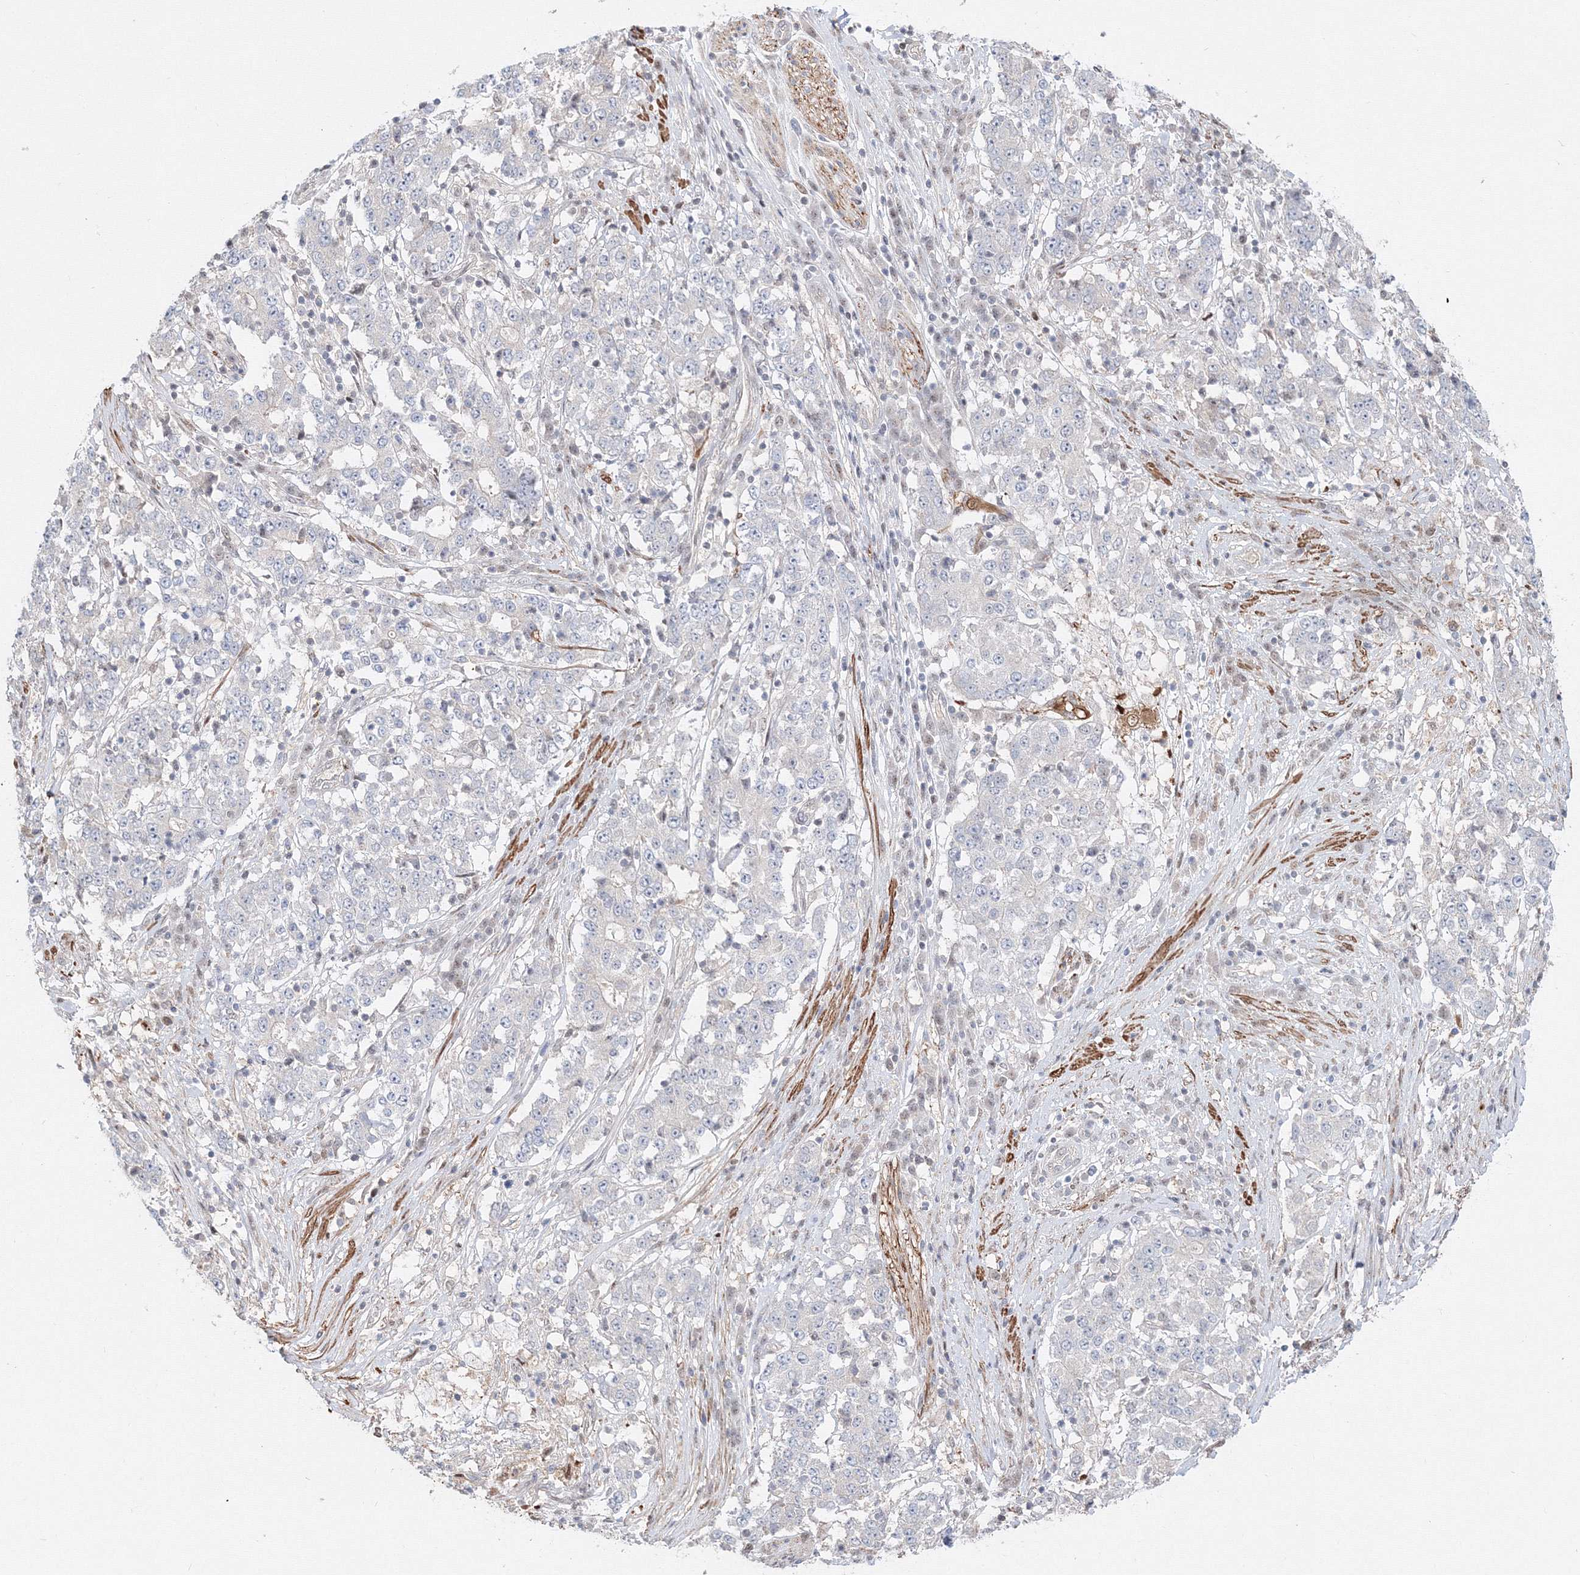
{"staining": {"intensity": "negative", "quantity": "none", "location": "none"}, "tissue": "stomach cancer", "cell_type": "Tumor cells", "image_type": "cancer", "snomed": [{"axis": "morphology", "description": "Adenocarcinoma, NOS"}, {"axis": "topography", "description": "Stomach"}], "caption": "A histopathology image of human stomach adenocarcinoma is negative for staining in tumor cells.", "gene": "ARHGAP21", "patient": {"sex": "male", "age": 59}}